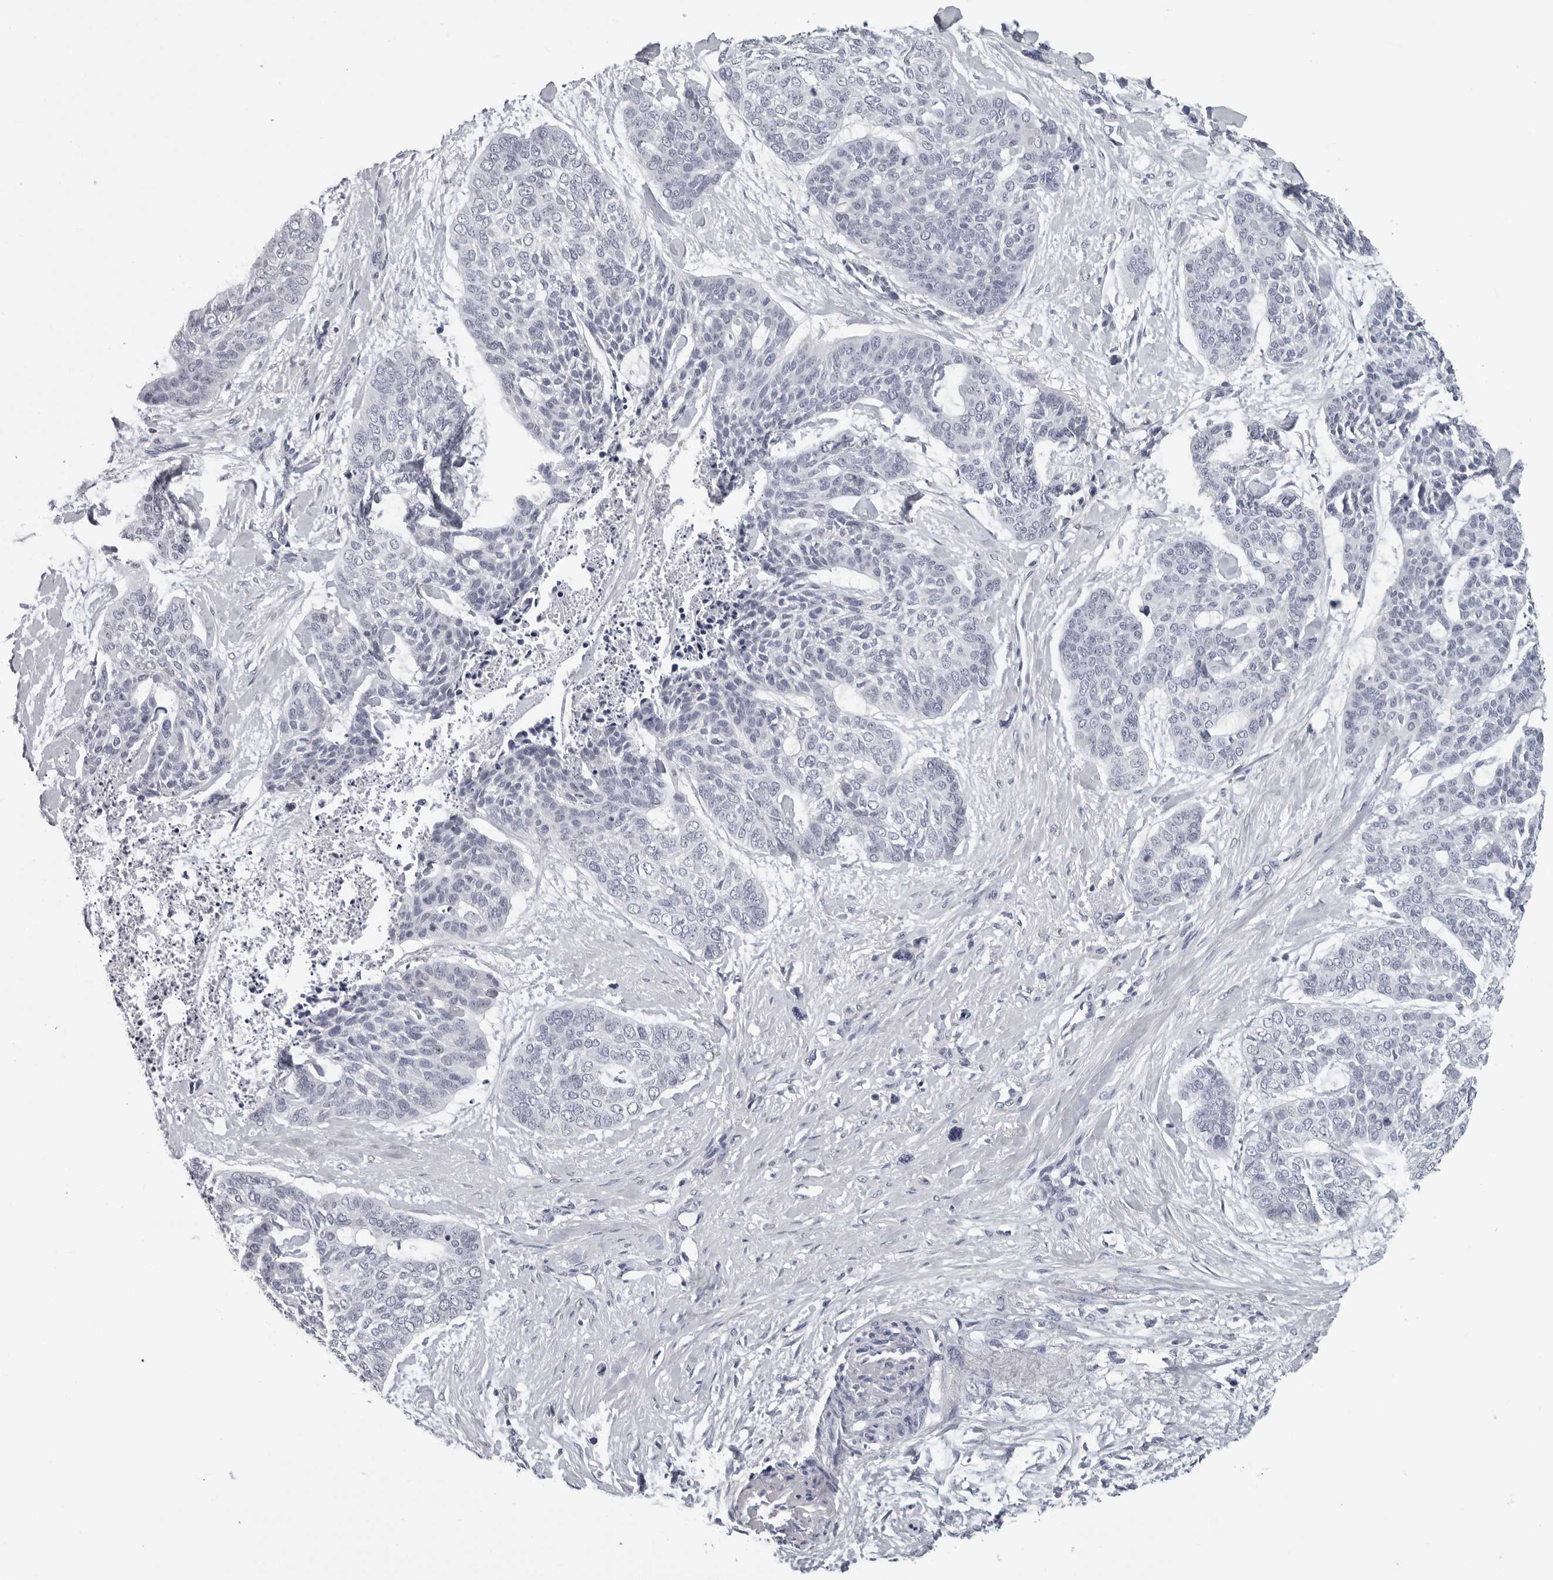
{"staining": {"intensity": "negative", "quantity": "none", "location": "none"}, "tissue": "skin cancer", "cell_type": "Tumor cells", "image_type": "cancer", "snomed": [{"axis": "morphology", "description": "Basal cell carcinoma"}, {"axis": "topography", "description": "Skin"}], "caption": "Protein analysis of skin cancer (basal cell carcinoma) reveals no significant expression in tumor cells.", "gene": "OPLAH", "patient": {"sex": "female", "age": 64}}